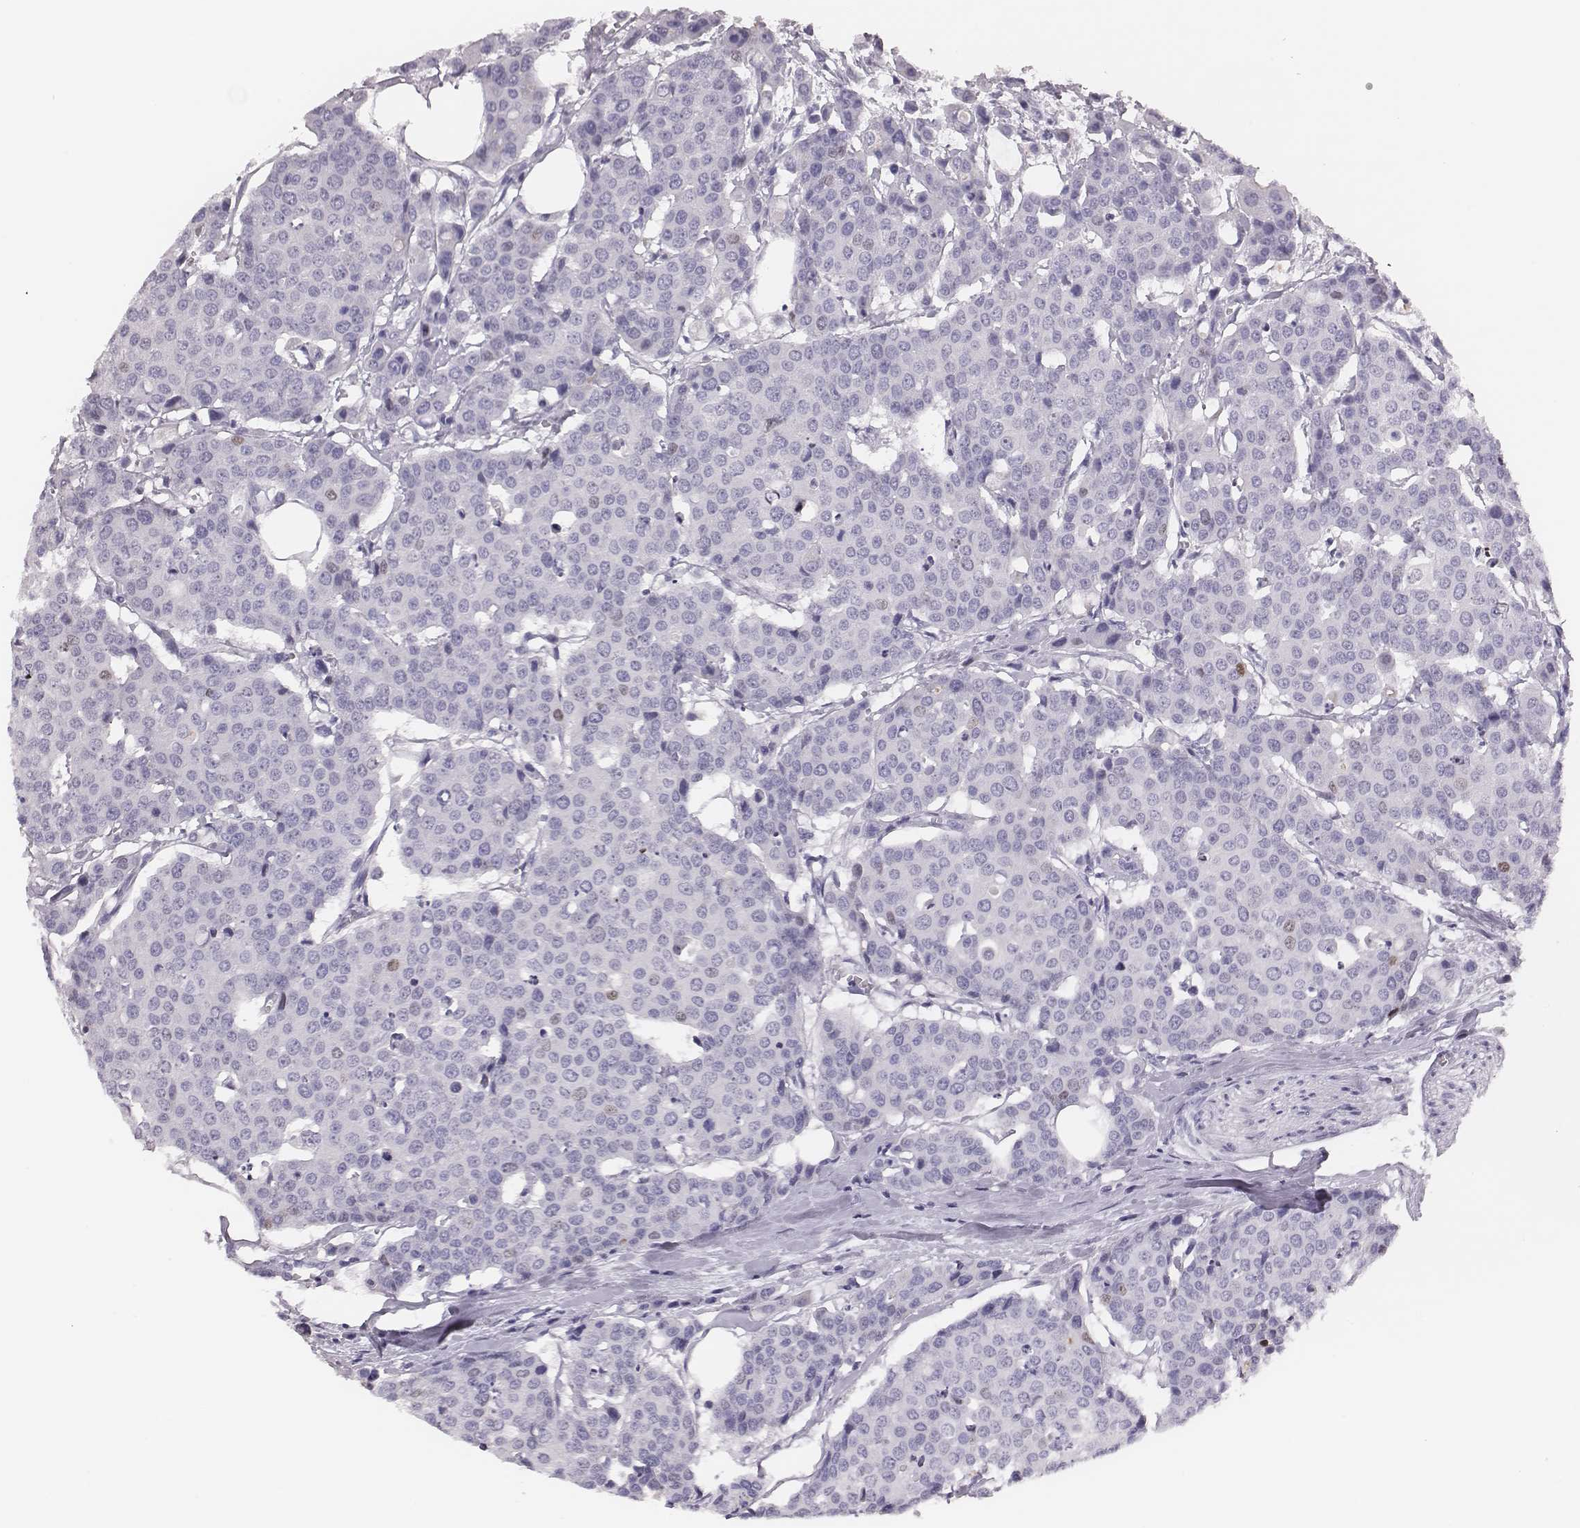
{"staining": {"intensity": "negative", "quantity": "none", "location": "none"}, "tissue": "carcinoid", "cell_type": "Tumor cells", "image_type": "cancer", "snomed": [{"axis": "morphology", "description": "Carcinoid, malignant, NOS"}, {"axis": "topography", "description": "Colon"}], "caption": "Histopathology image shows no significant protein positivity in tumor cells of carcinoid (malignant).", "gene": "H1-6", "patient": {"sex": "male", "age": 81}}